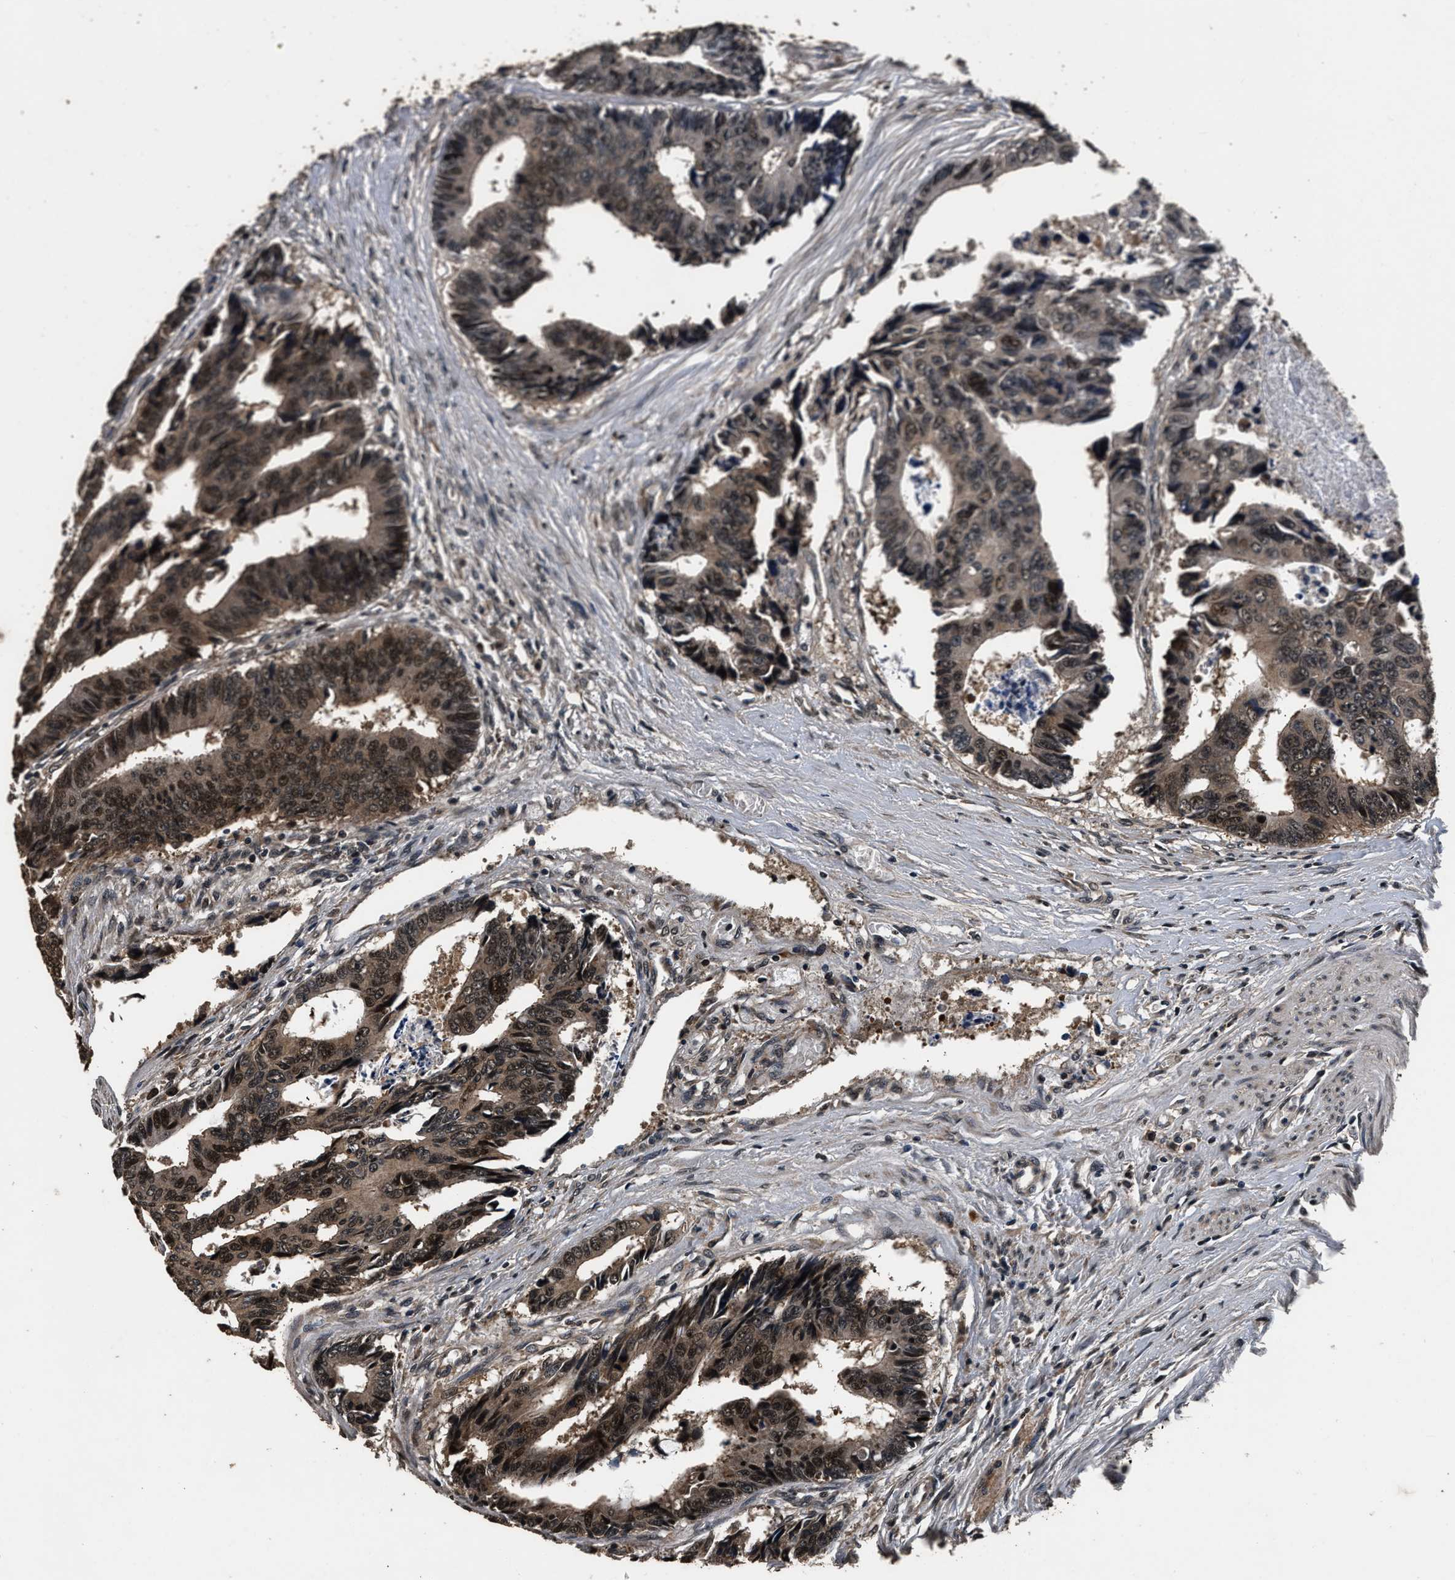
{"staining": {"intensity": "strong", "quantity": ">75%", "location": "nuclear"}, "tissue": "colorectal cancer", "cell_type": "Tumor cells", "image_type": "cancer", "snomed": [{"axis": "morphology", "description": "Adenocarcinoma, NOS"}, {"axis": "topography", "description": "Rectum"}], "caption": "Human adenocarcinoma (colorectal) stained with a protein marker reveals strong staining in tumor cells.", "gene": "CSTF1", "patient": {"sex": "male", "age": 84}}